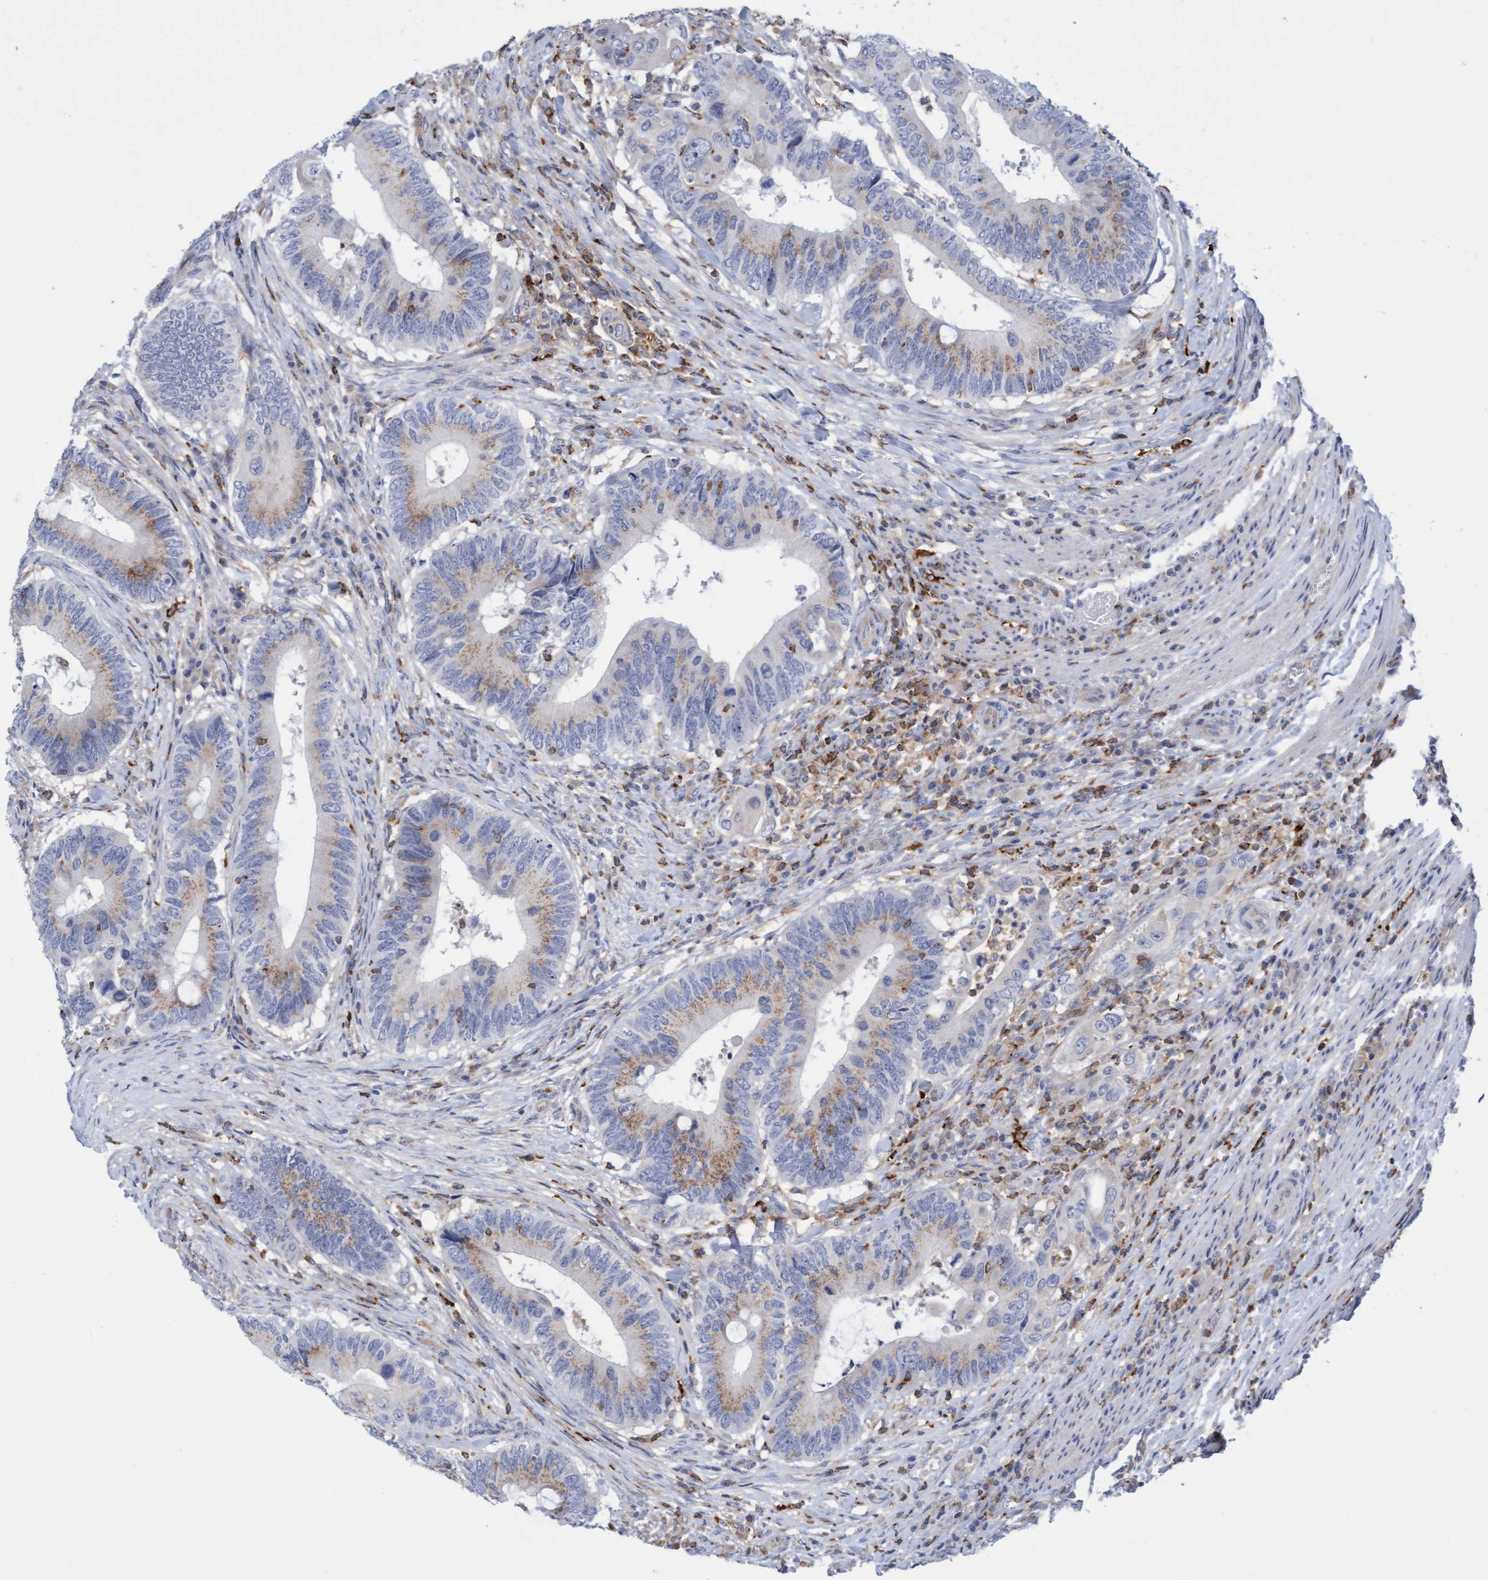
{"staining": {"intensity": "moderate", "quantity": "25%-75%", "location": "cytoplasmic/membranous"}, "tissue": "colorectal cancer", "cell_type": "Tumor cells", "image_type": "cancer", "snomed": [{"axis": "morphology", "description": "Adenocarcinoma, NOS"}, {"axis": "topography", "description": "Colon"}], "caption": "IHC micrograph of human colorectal cancer (adenocarcinoma) stained for a protein (brown), which shows medium levels of moderate cytoplasmic/membranous staining in approximately 25%-75% of tumor cells.", "gene": "FNBP1", "patient": {"sex": "male", "age": 71}}